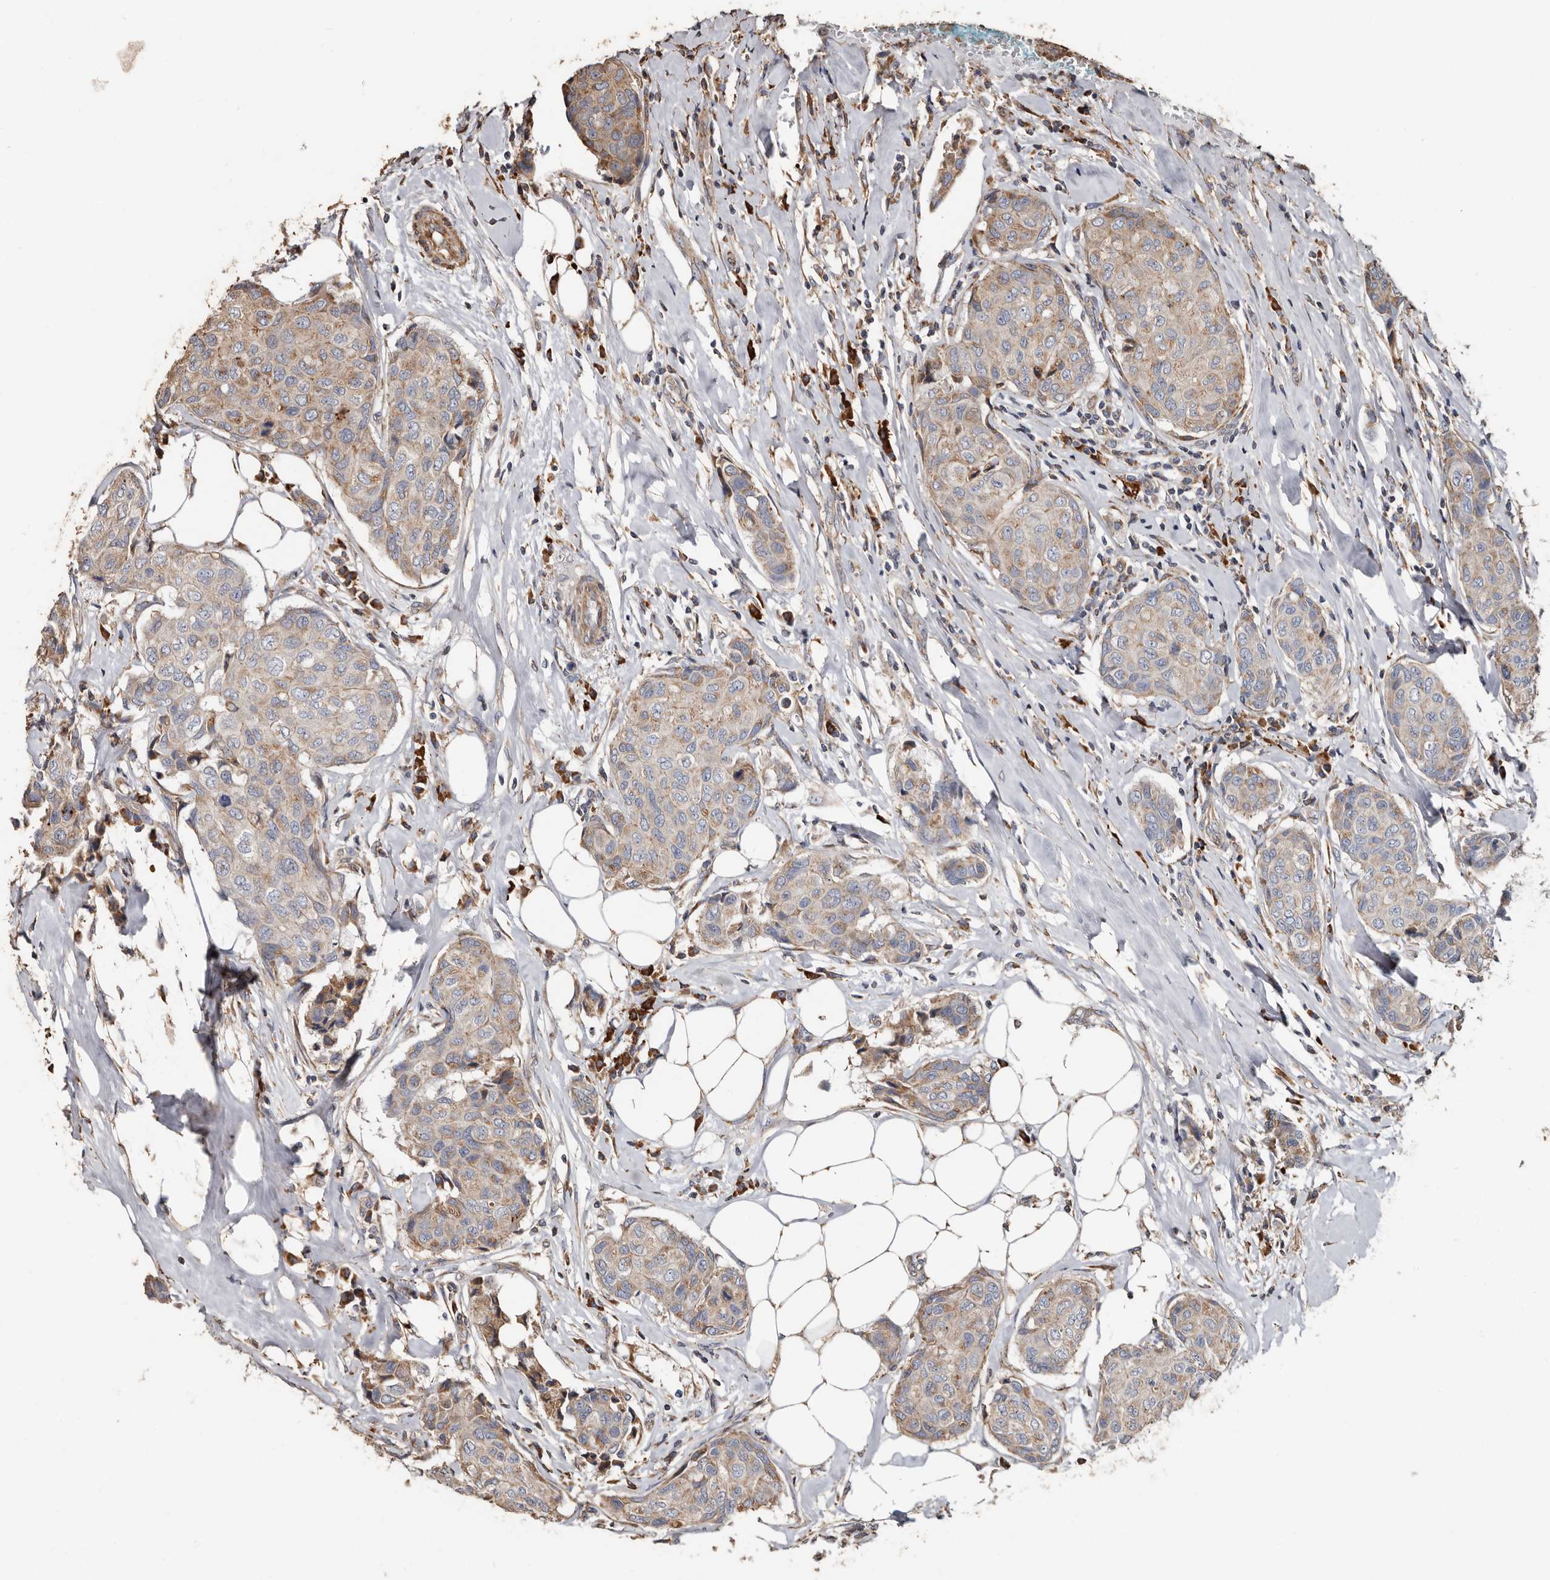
{"staining": {"intensity": "weak", "quantity": ">75%", "location": "cytoplasmic/membranous"}, "tissue": "breast cancer", "cell_type": "Tumor cells", "image_type": "cancer", "snomed": [{"axis": "morphology", "description": "Duct carcinoma"}, {"axis": "topography", "description": "Breast"}], "caption": "IHC histopathology image of human invasive ductal carcinoma (breast) stained for a protein (brown), which reveals low levels of weak cytoplasmic/membranous expression in about >75% of tumor cells.", "gene": "OSGIN2", "patient": {"sex": "female", "age": 80}}